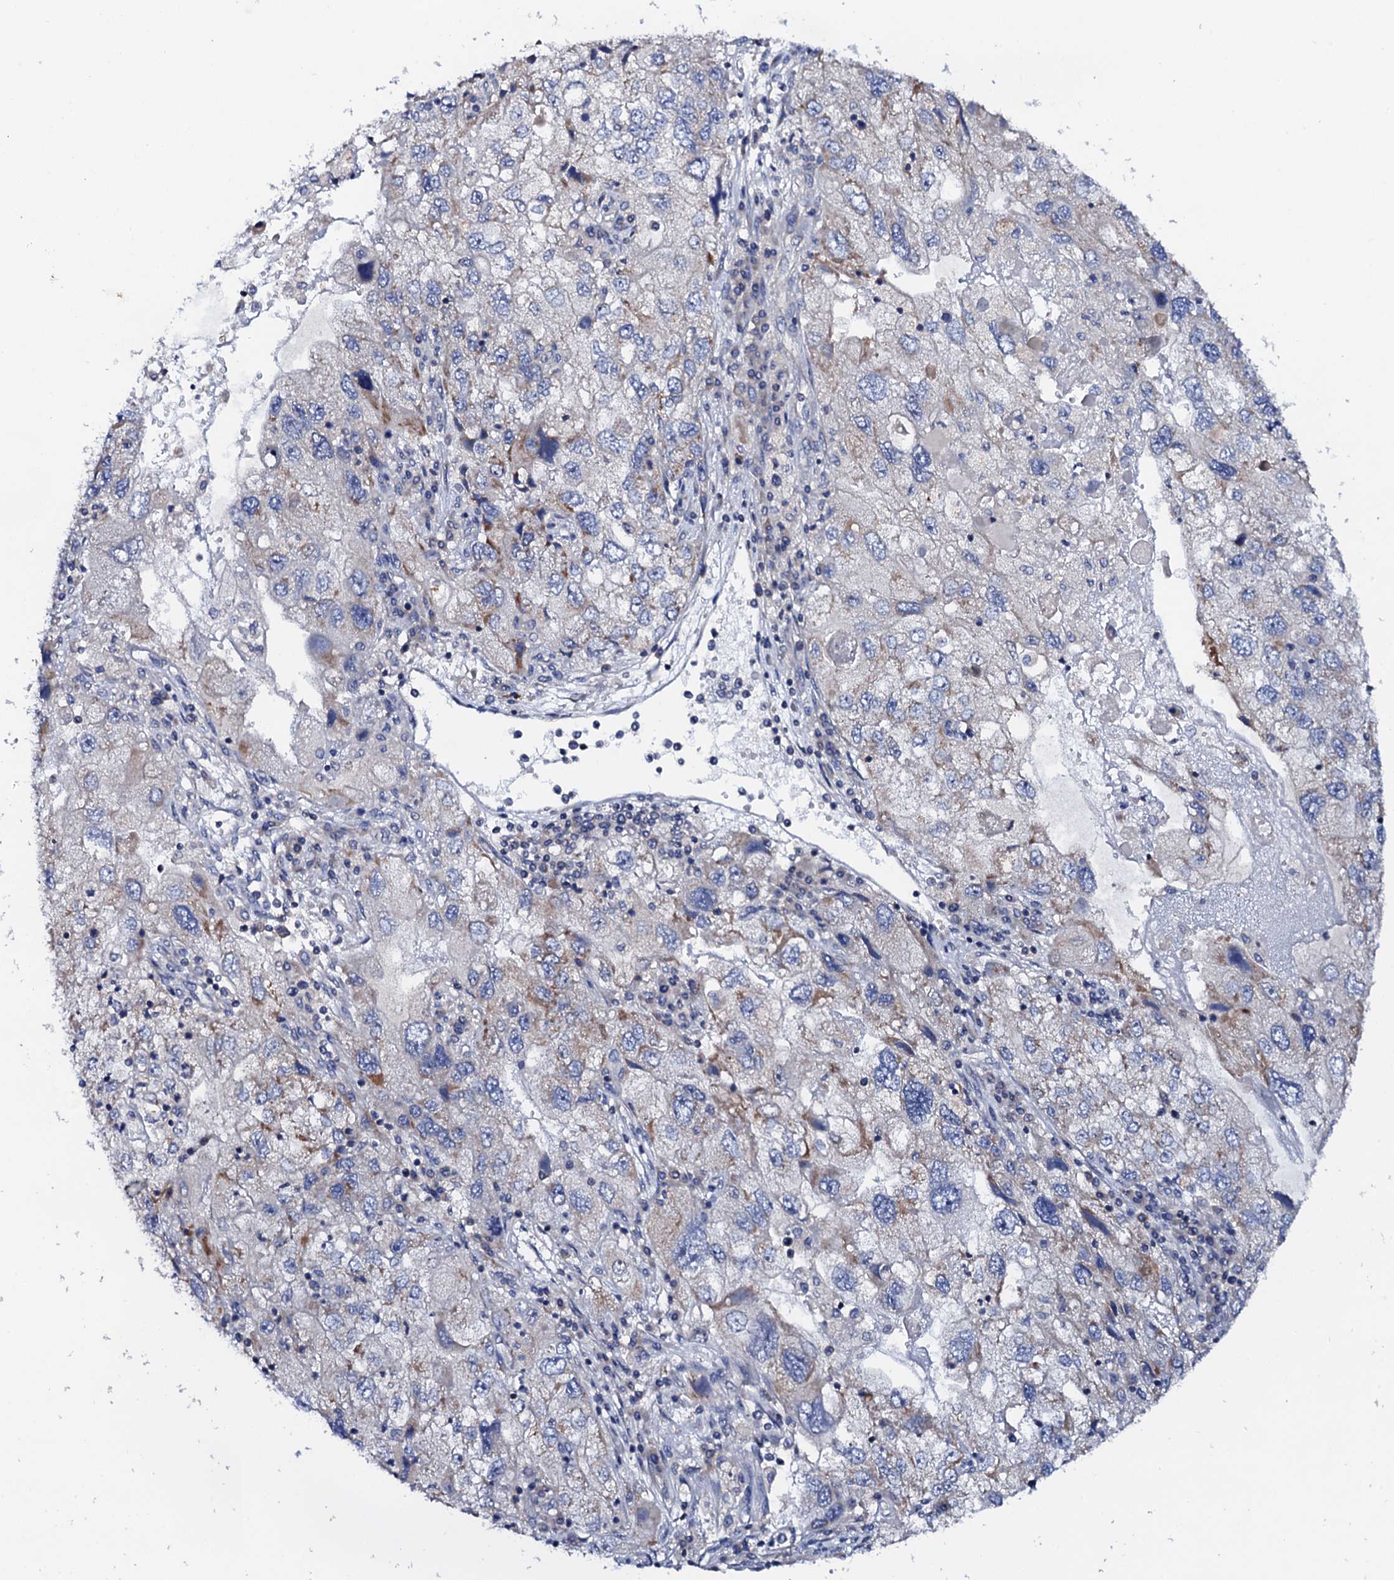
{"staining": {"intensity": "negative", "quantity": "none", "location": "none"}, "tissue": "endometrial cancer", "cell_type": "Tumor cells", "image_type": "cancer", "snomed": [{"axis": "morphology", "description": "Adenocarcinoma, NOS"}, {"axis": "topography", "description": "Endometrium"}], "caption": "Protein analysis of adenocarcinoma (endometrial) shows no significant positivity in tumor cells.", "gene": "MRPL48", "patient": {"sex": "female", "age": 49}}